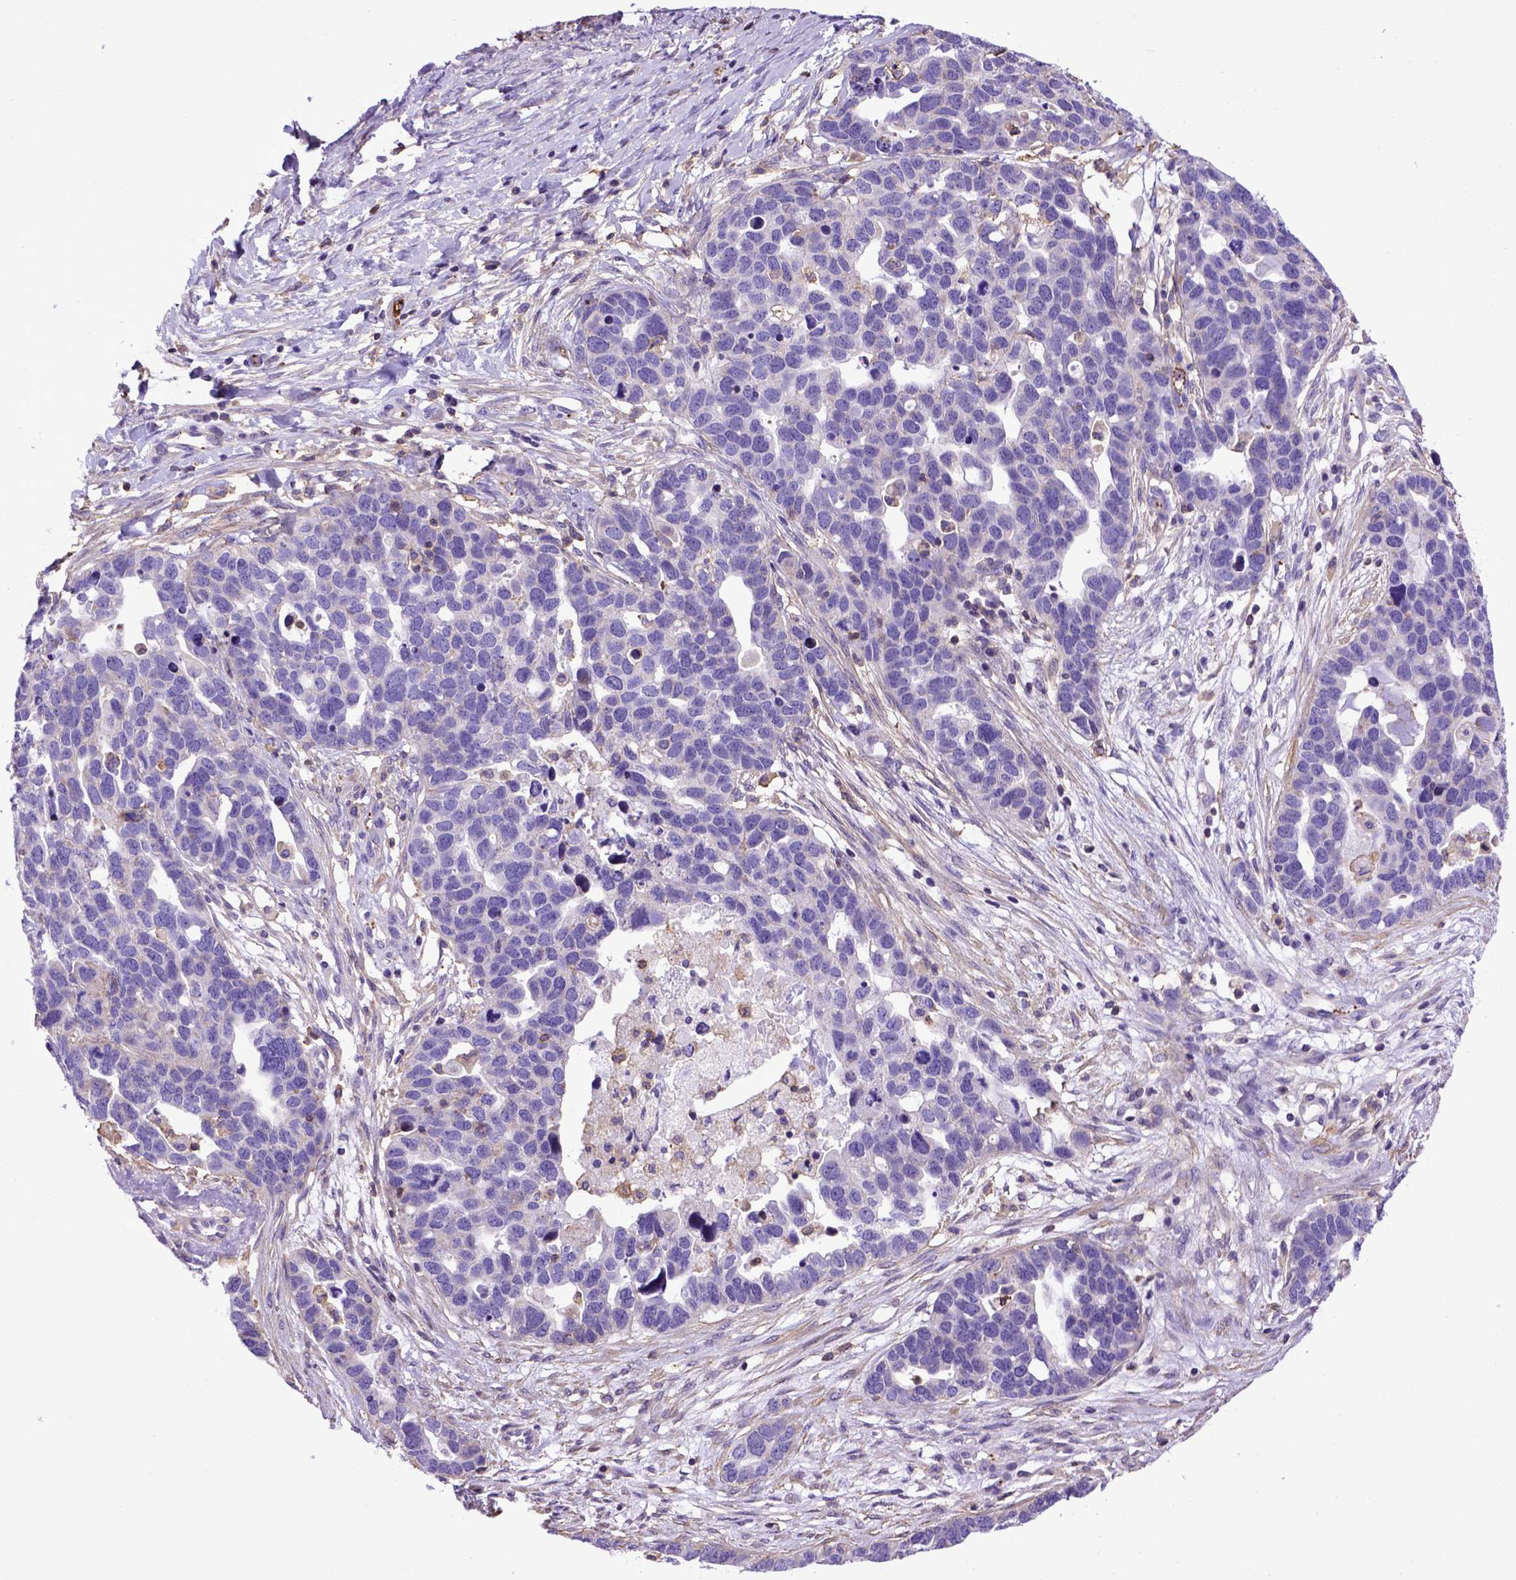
{"staining": {"intensity": "negative", "quantity": "none", "location": "none"}, "tissue": "ovarian cancer", "cell_type": "Tumor cells", "image_type": "cancer", "snomed": [{"axis": "morphology", "description": "Cystadenocarcinoma, serous, NOS"}, {"axis": "topography", "description": "Ovary"}], "caption": "Protein analysis of ovarian cancer exhibits no significant staining in tumor cells.", "gene": "ASAH2", "patient": {"sex": "female", "age": 54}}